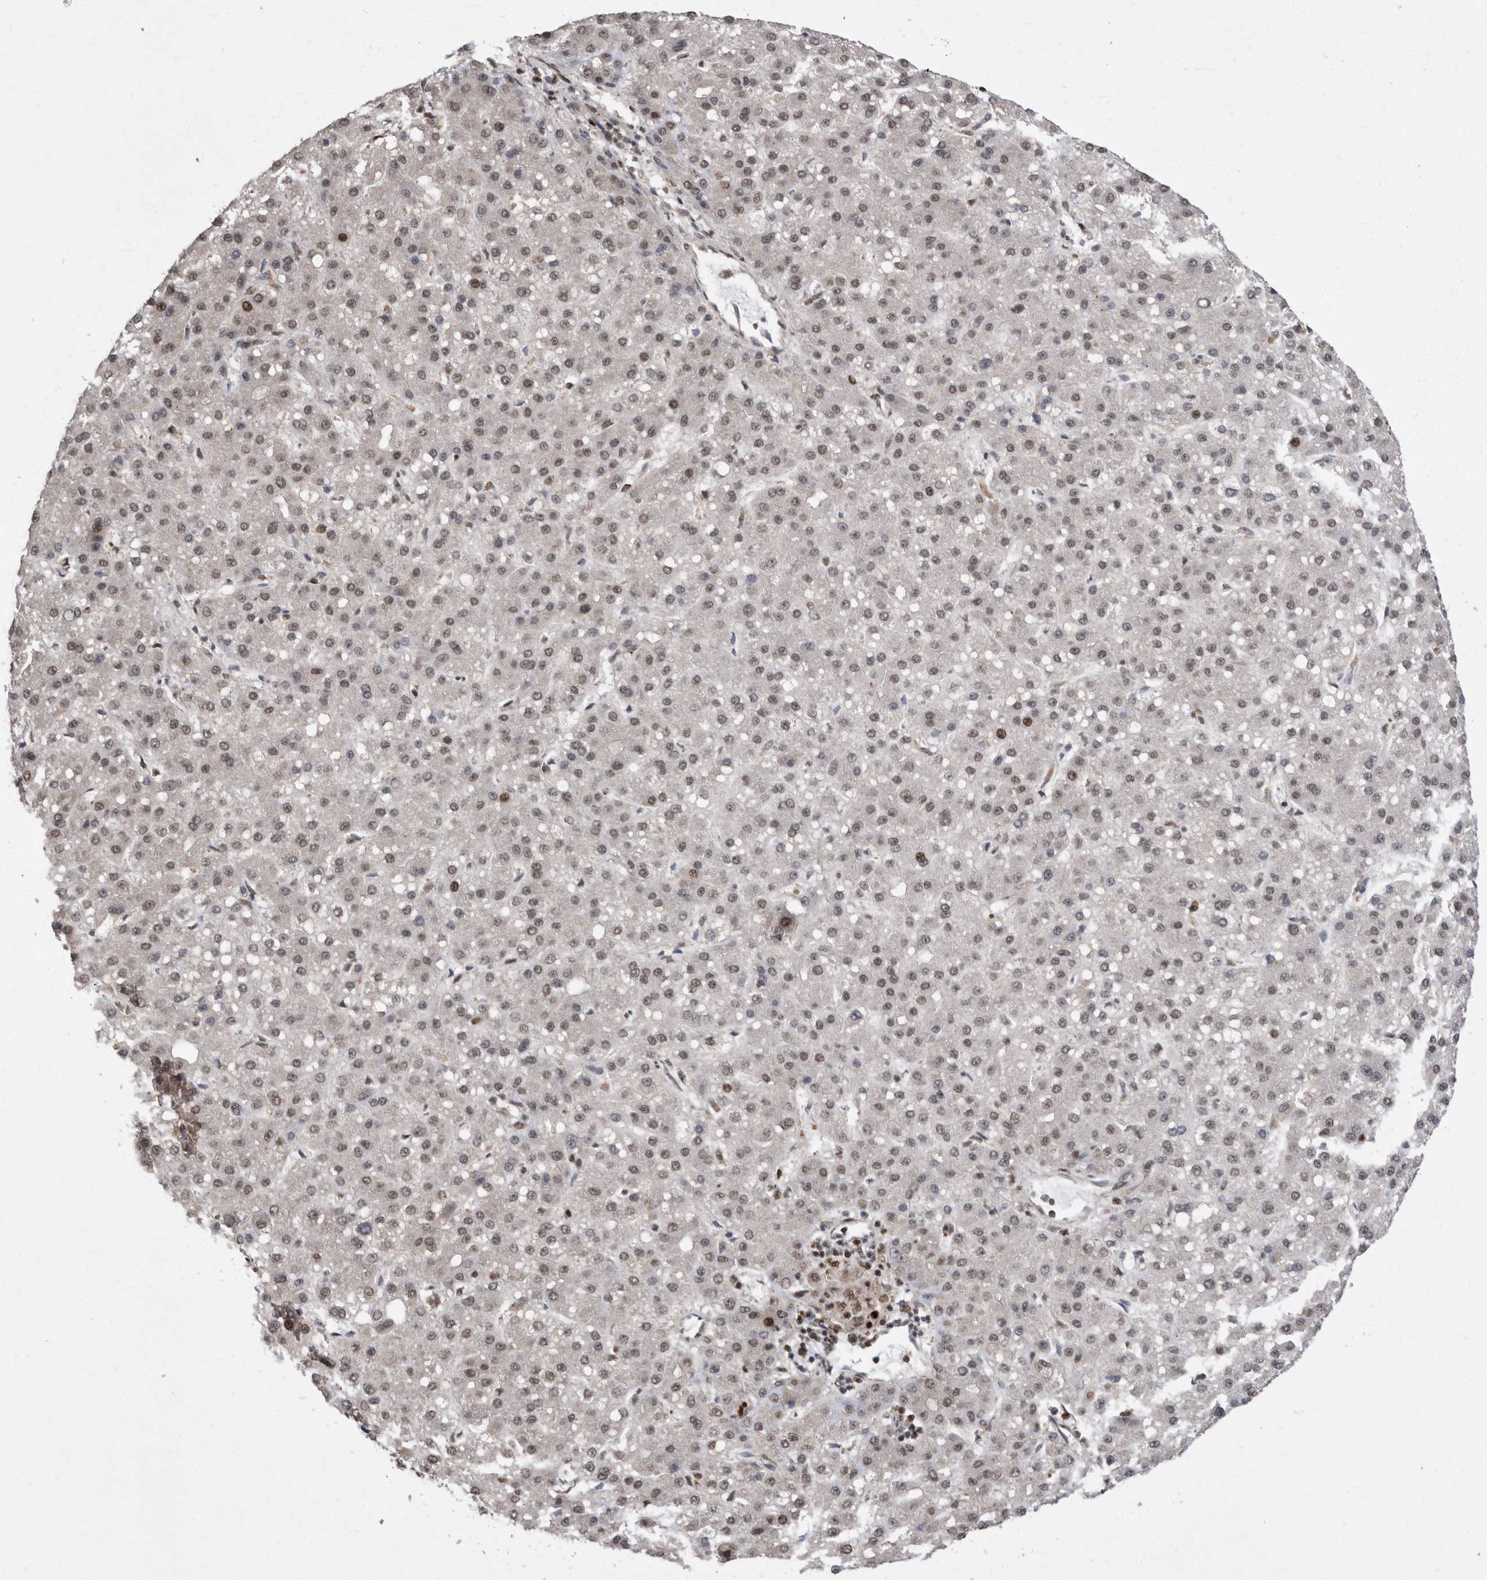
{"staining": {"intensity": "moderate", "quantity": "25%-75%", "location": "nuclear"}, "tissue": "liver cancer", "cell_type": "Tumor cells", "image_type": "cancer", "snomed": [{"axis": "morphology", "description": "Carcinoma, Hepatocellular, NOS"}, {"axis": "topography", "description": "Liver"}], "caption": "The histopathology image reveals staining of liver hepatocellular carcinoma, revealing moderate nuclear protein positivity (brown color) within tumor cells. (Brightfield microscopy of DAB IHC at high magnification).", "gene": "TDRD3", "patient": {"sex": "male", "age": 67}}